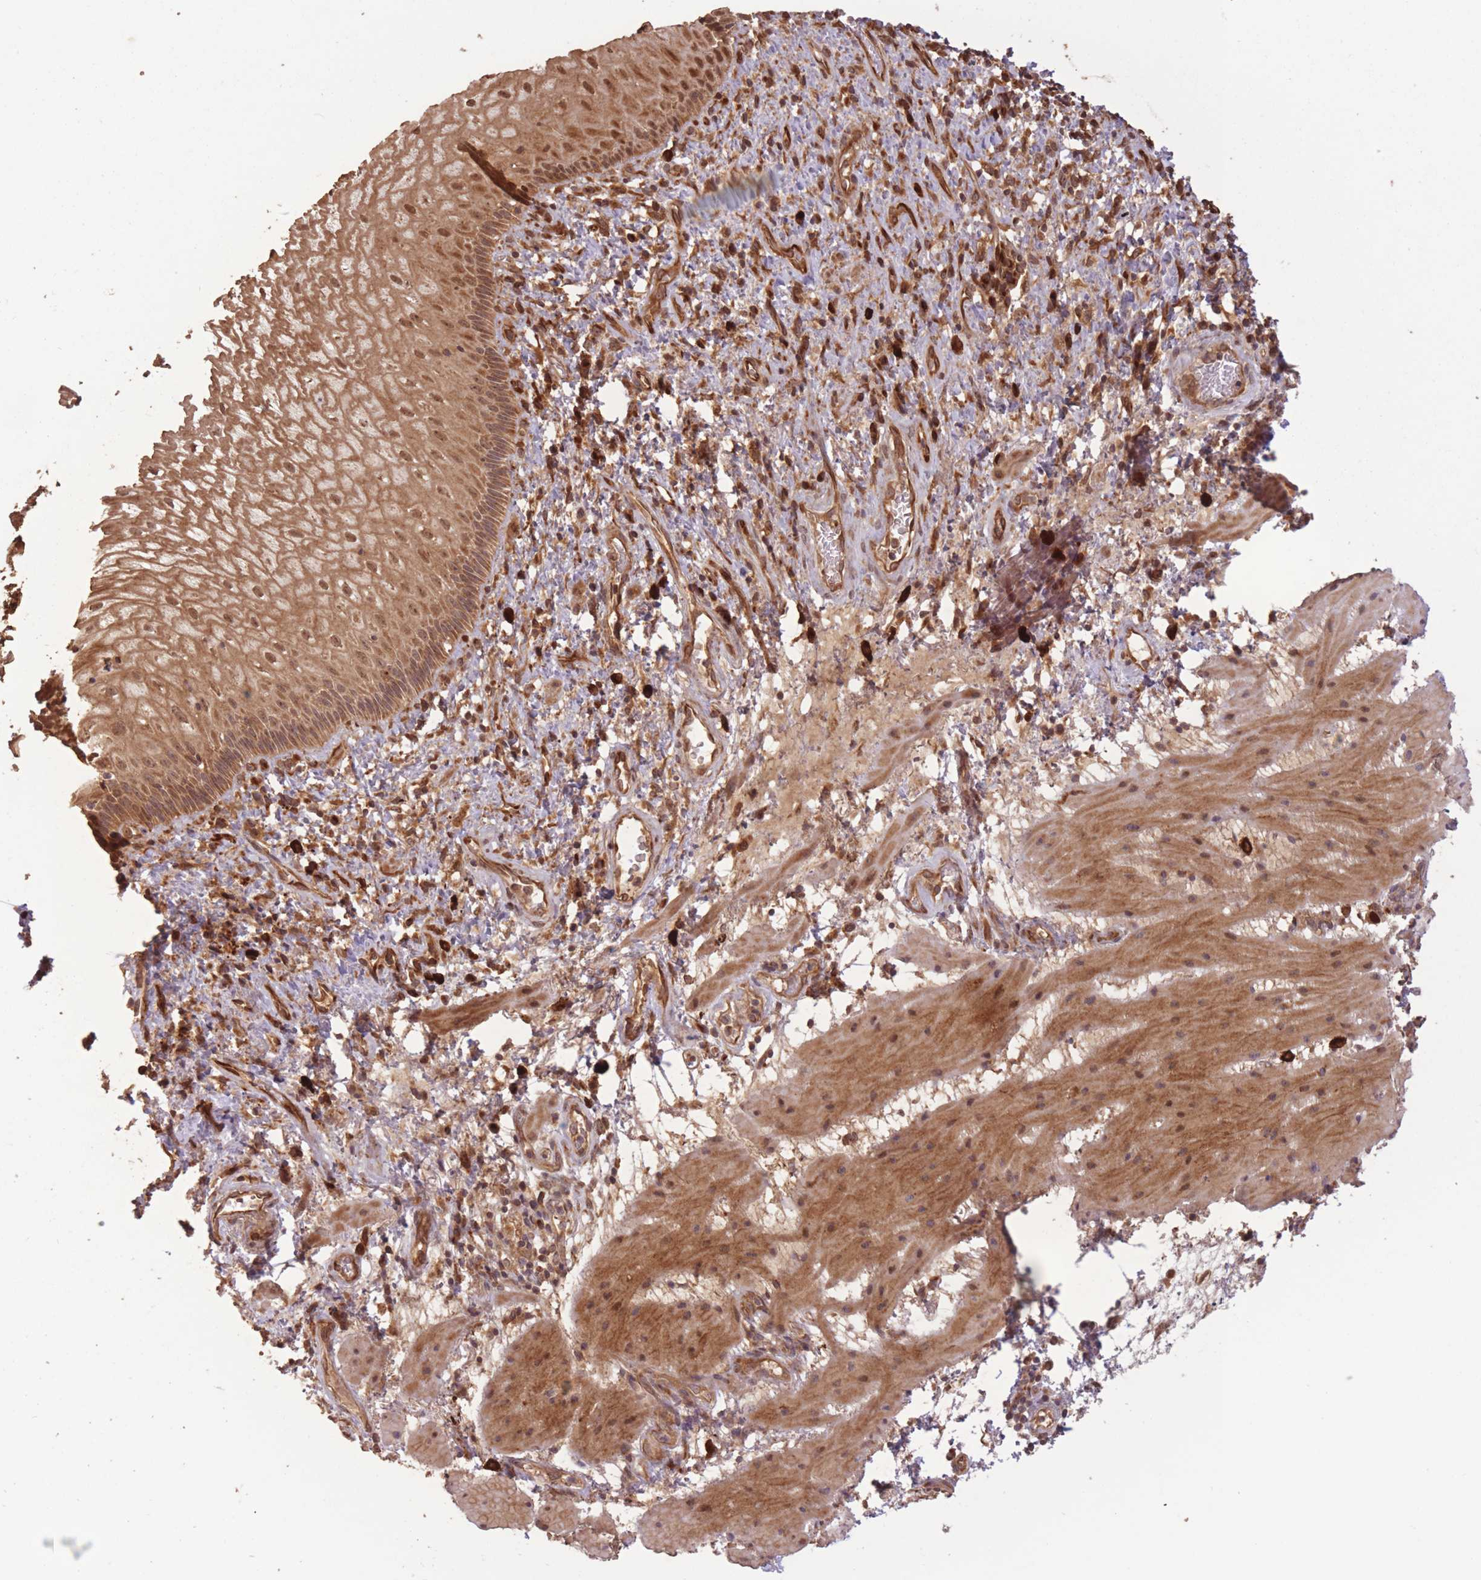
{"staining": {"intensity": "strong", "quantity": ">75%", "location": "cytoplasmic/membranous,nuclear"}, "tissue": "esophagus", "cell_type": "Squamous epithelial cells", "image_type": "normal", "snomed": [{"axis": "morphology", "description": "Normal tissue, NOS"}, {"axis": "topography", "description": "Esophagus"}], "caption": "Squamous epithelial cells display high levels of strong cytoplasmic/membranous,nuclear expression in approximately >75% of cells in unremarkable esophagus. Using DAB (brown) and hematoxylin (blue) stains, captured at high magnification using brightfield microscopy.", "gene": "ERBB3", "patient": {"sex": "female", "age": 75}}